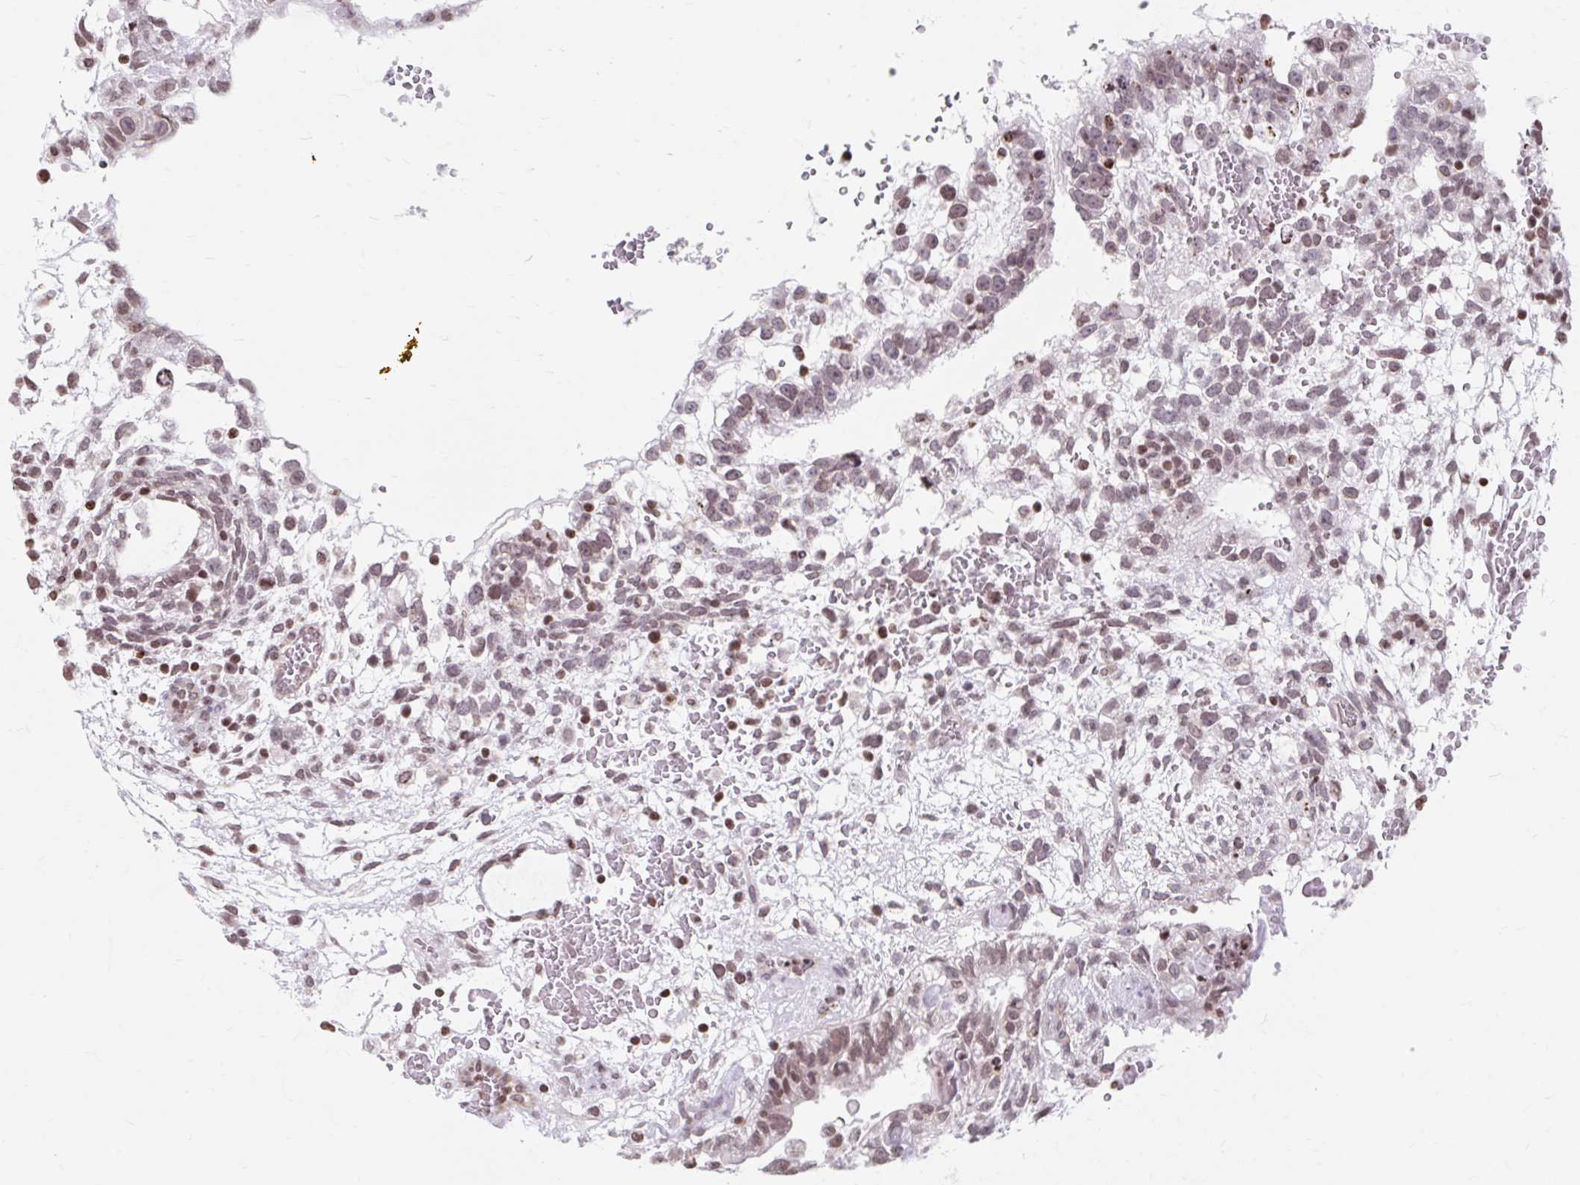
{"staining": {"intensity": "moderate", "quantity": ">75%", "location": "nuclear"}, "tissue": "testis cancer", "cell_type": "Tumor cells", "image_type": "cancer", "snomed": [{"axis": "morphology", "description": "Carcinoma, Embryonal, NOS"}, {"axis": "topography", "description": "Testis"}], "caption": "Protein expression by immunohistochemistry demonstrates moderate nuclear positivity in about >75% of tumor cells in testis cancer.", "gene": "ORC3", "patient": {"sex": "male", "age": 32}}